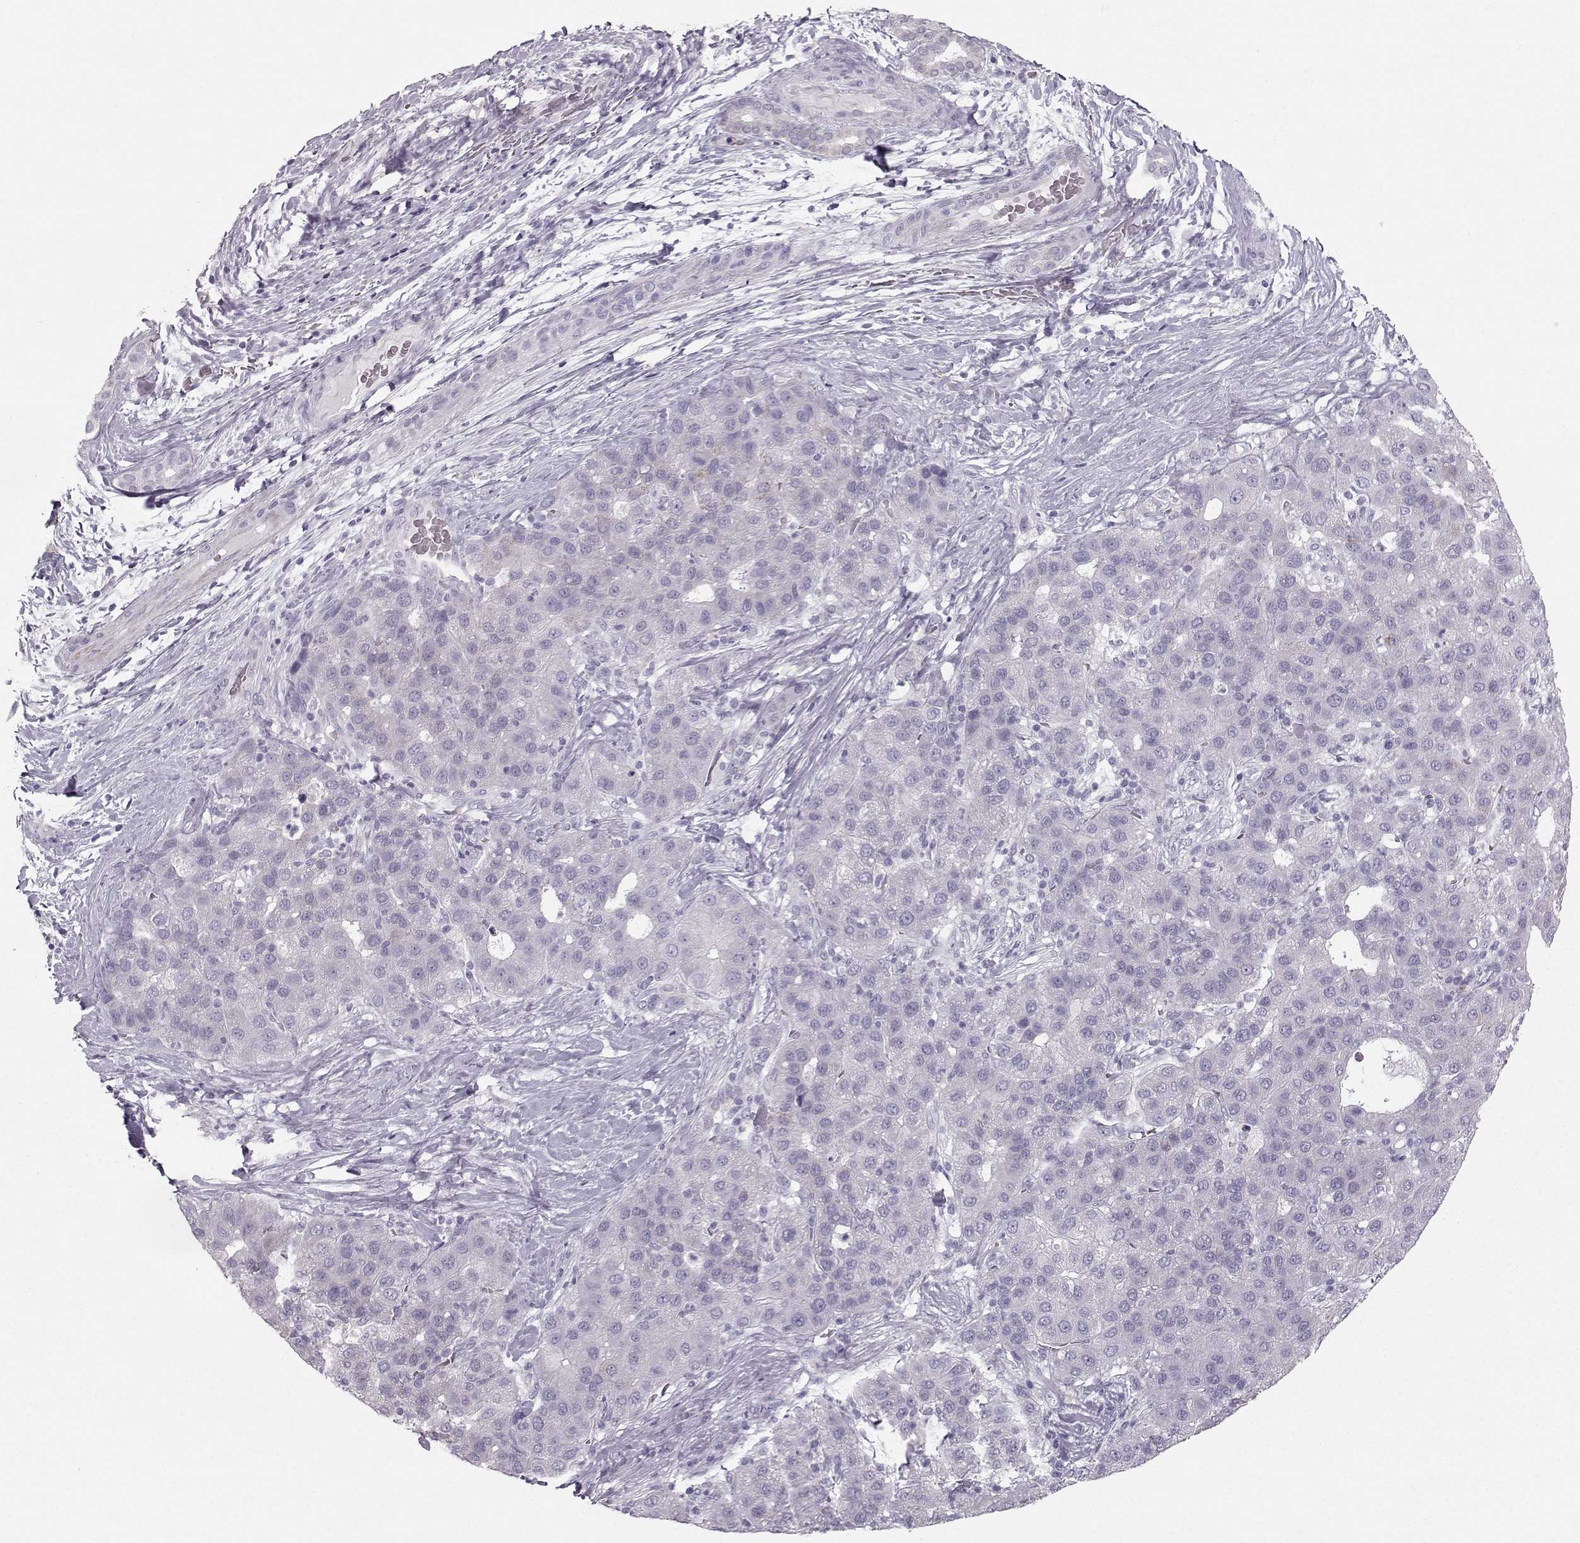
{"staining": {"intensity": "negative", "quantity": "none", "location": "none"}, "tissue": "liver cancer", "cell_type": "Tumor cells", "image_type": "cancer", "snomed": [{"axis": "morphology", "description": "Carcinoma, Hepatocellular, NOS"}, {"axis": "topography", "description": "Liver"}], "caption": "IHC of liver cancer (hepatocellular carcinoma) reveals no expression in tumor cells.", "gene": "CASR", "patient": {"sex": "male", "age": 65}}